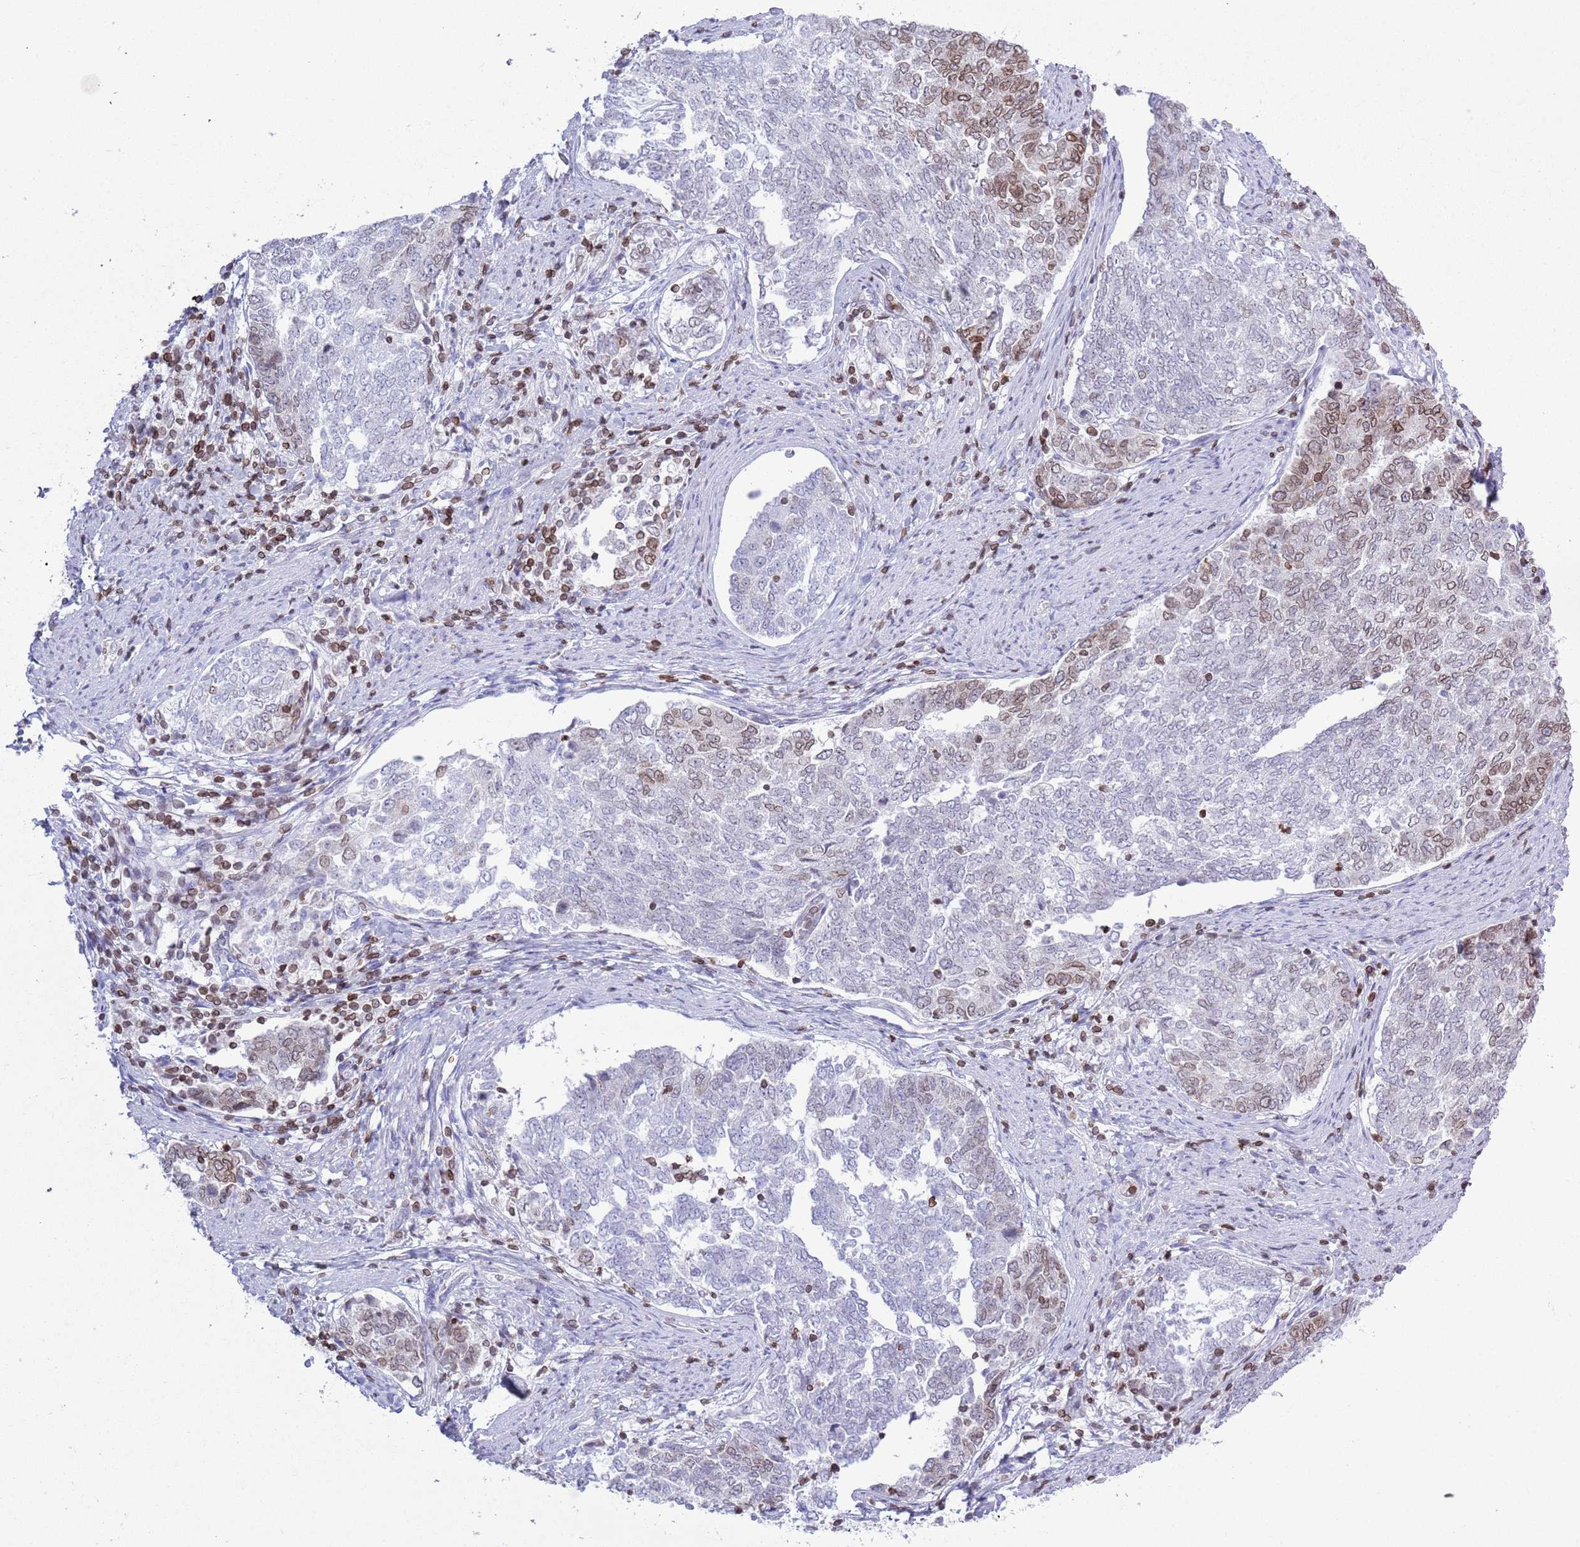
{"staining": {"intensity": "moderate", "quantity": "<25%", "location": "cytoplasmic/membranous,nuclear"}, "tissue": "endometrial cancer", "cell_type": "Tumor cells", "image_type": "cancer", "snomed": [{"axis": "morphology", "description": "Adenocarcinoma, NOS"}, {"axis": "topography", "description": "Endometrium"}], "caption": "Immunohistochemistry (IHC) photomicrograph of neoplastic tissue: human adenocarcinoma (endometrial) stained using immunohistochemistry (IHC) shows low levels of moderate protein expression localized specifically in the cytoplasmic/membranous and nuclear of tumor cells, appearing as a cytoplasmic/membranous and nuclear brown color.", "gene": "LBR", "patient": {"sex": "female", "age": 80}}